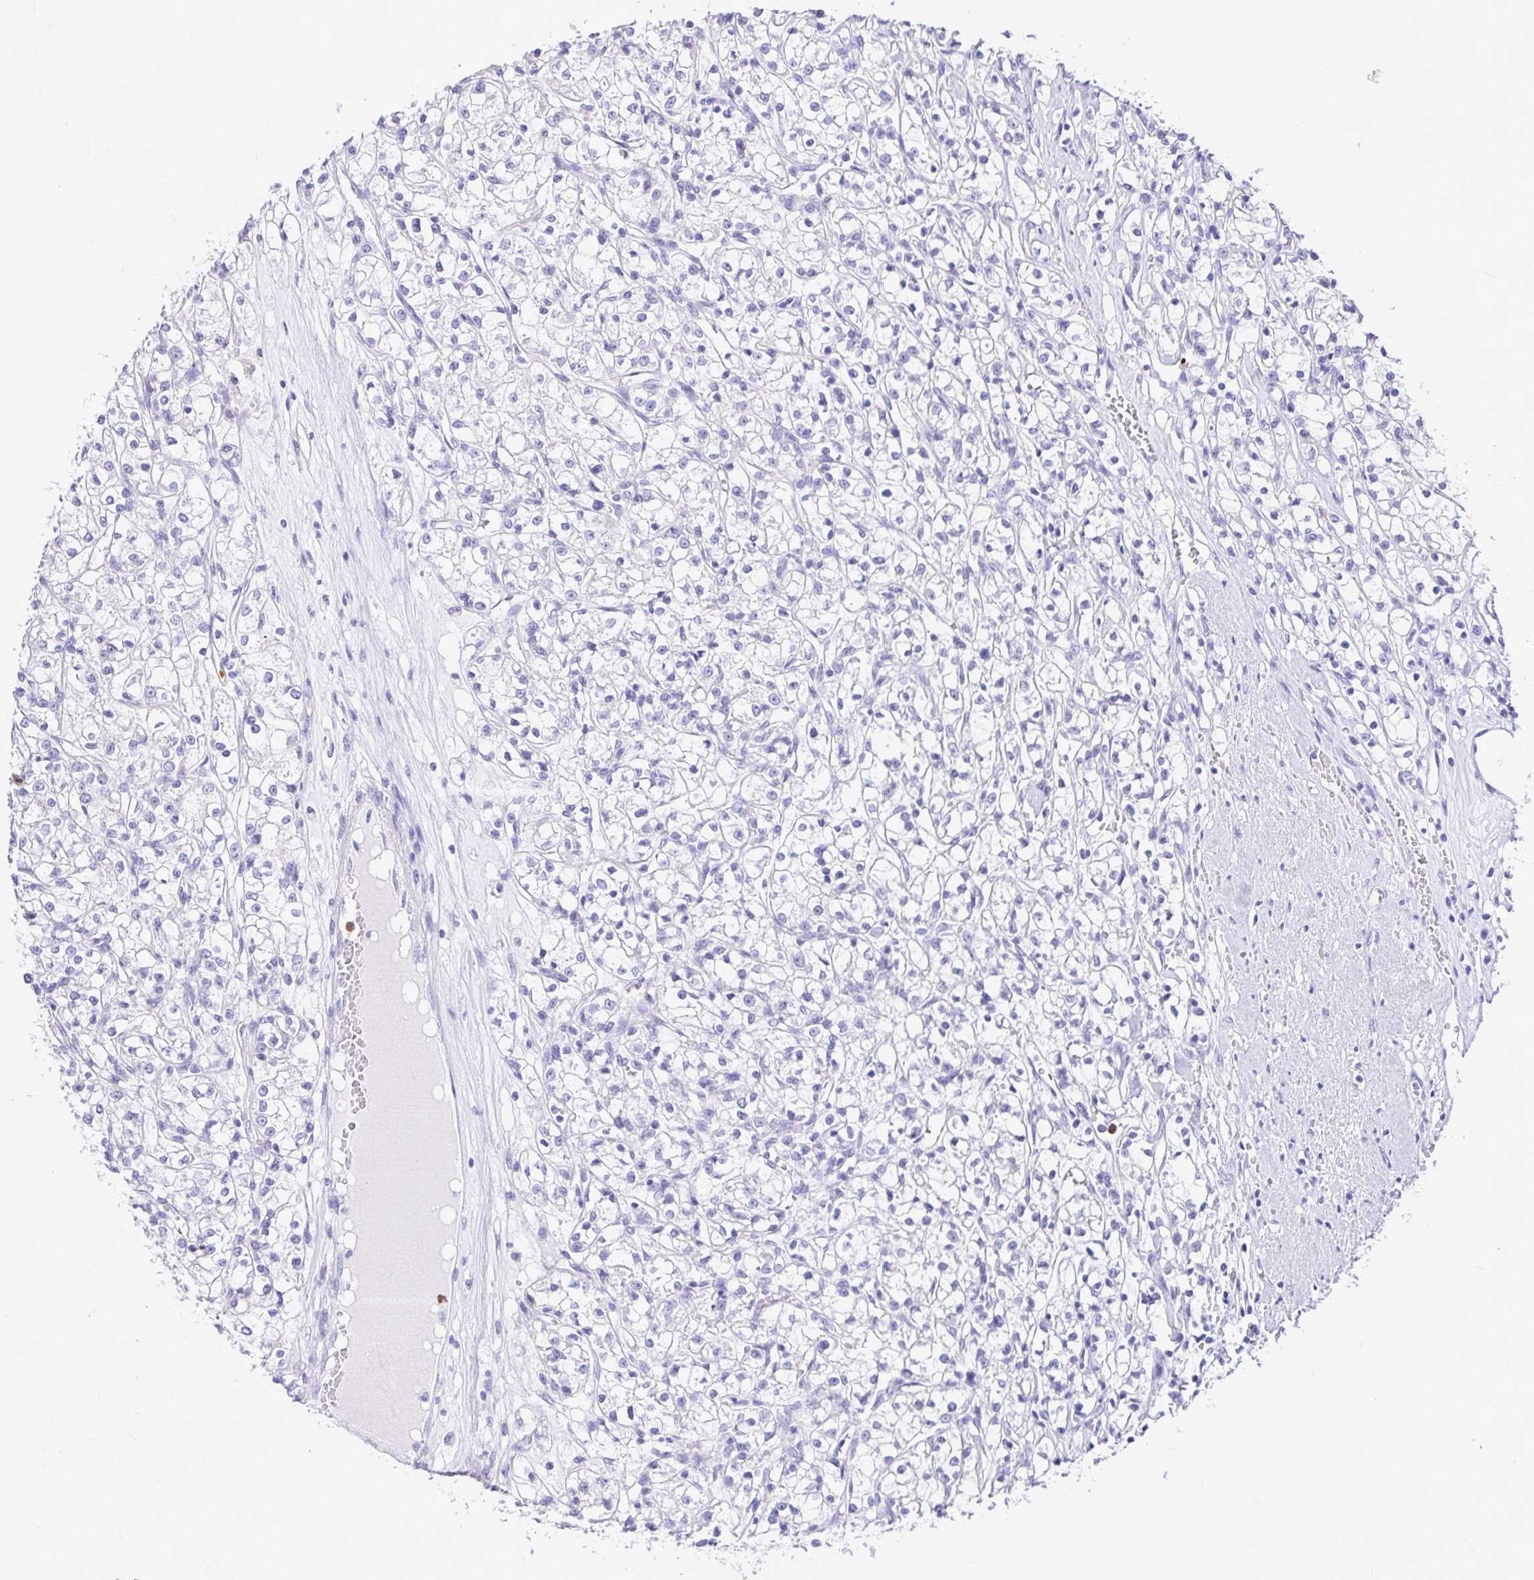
{"staining": {"intensity": "negative", "quantity": "none", "location": "none"}, "tissue": "renal cancer", "cell_type": "Tumor cells", "image_type": "cancer", "snomed": [{"axis": "morphology", "description": "Adenocarcinoma, NOS"}, {"axis": "topography", "description": "Kidney"}], "caption": "This is an IHC micrograph of adenocarcinoma (renal). There is no positivity in tumor cells.", "gene": "CLEC1B", "patient": {"sex": "female", "age": 59}}